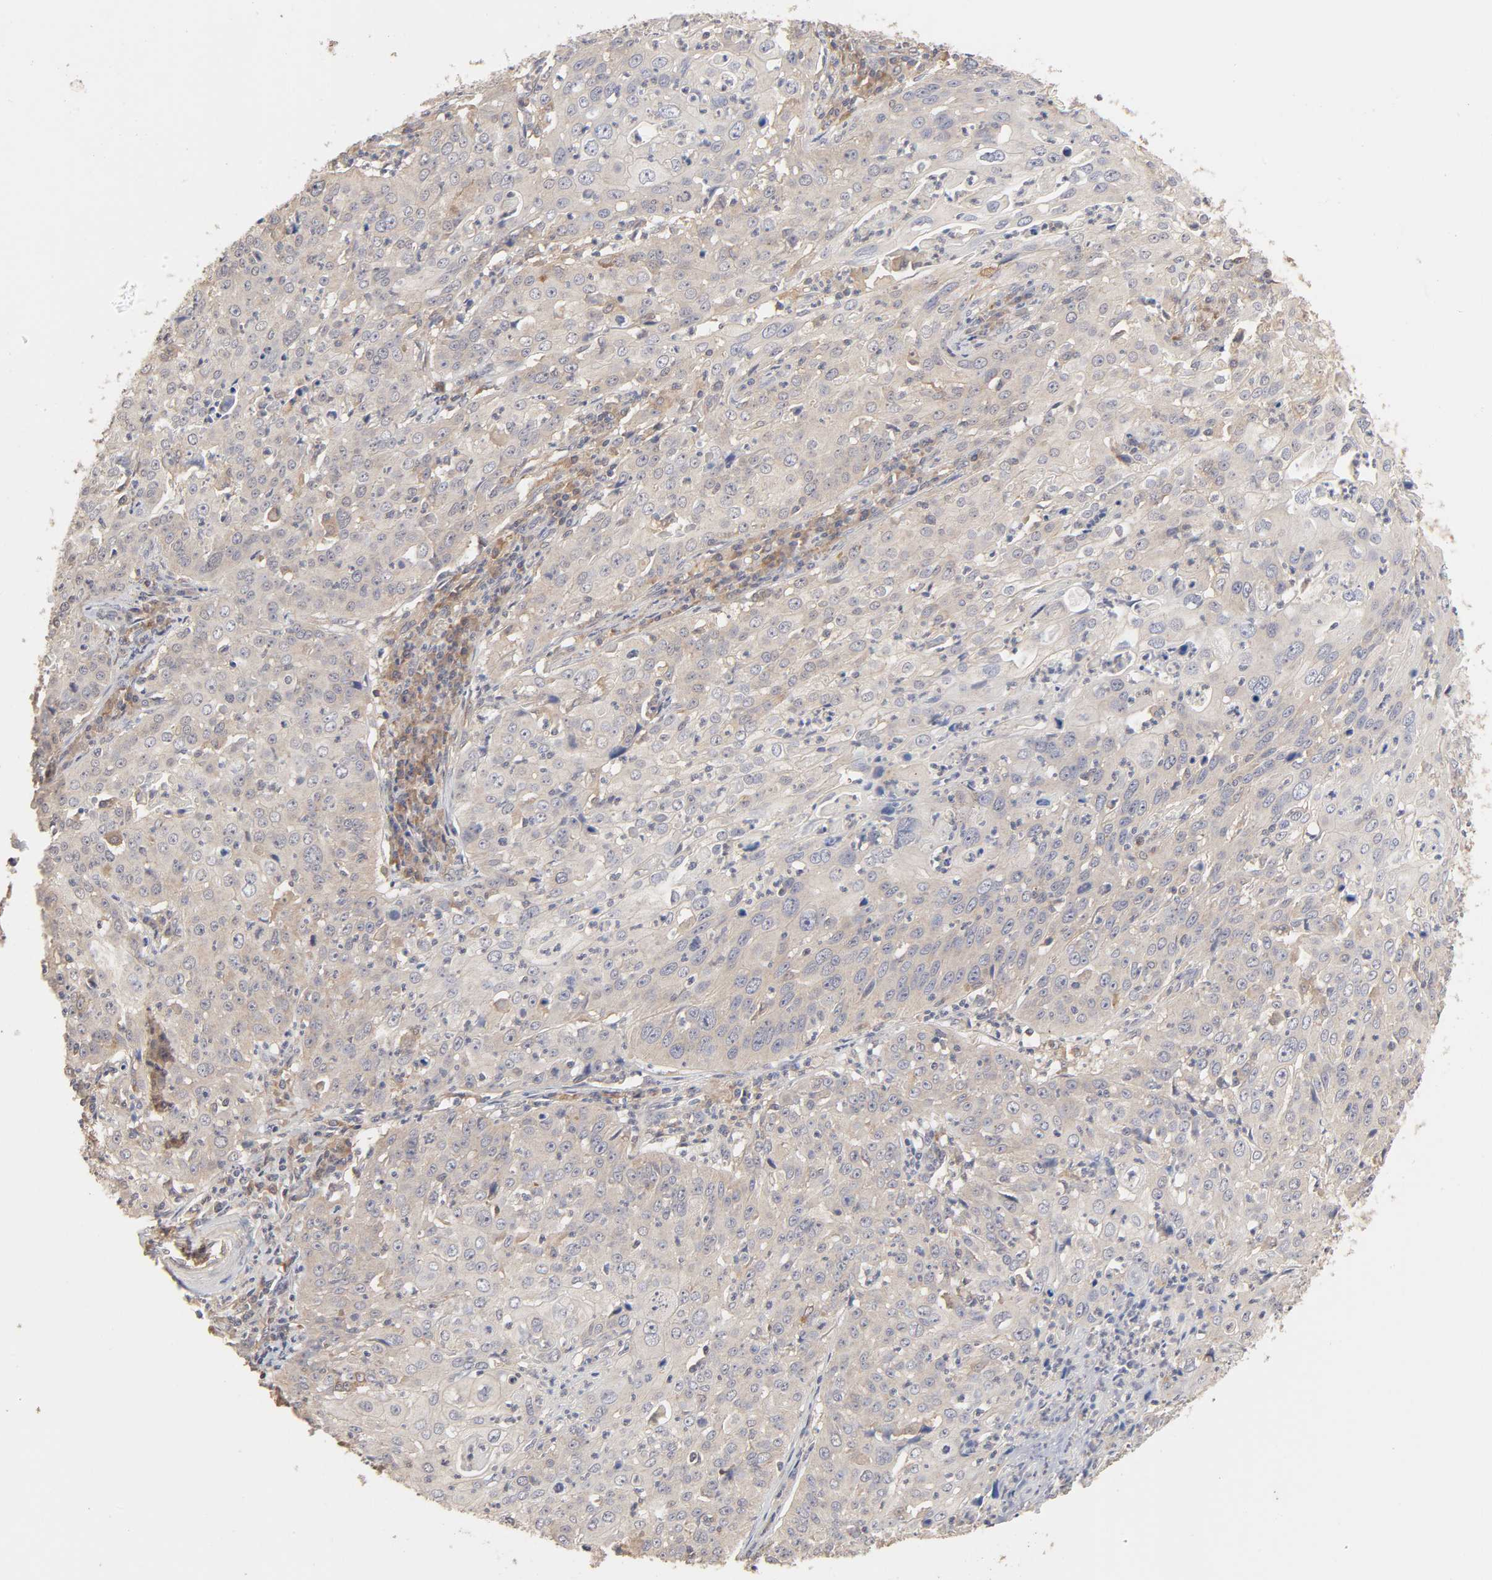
{"staining": {"intensity": "weak", "quantity": "25%-75%", "location": "cytoplasmic/membranous"}, "tissue": "cervical cancer", "cell_type": "Tumor cells", "image_type": "cancer", "snomed": [{"axis": "morphology", "description": "Squamous cell carcinoma, NOS"}, {"axis": "topography", "description": "Cervix"}], "caption": "A brown stain shows weak cytoplasmic/membranous expression of a protein in squamous cell carcinoma (cervical) tumor cells.", "gene": "AP1G2", "patient": {"sex": "female", "age": 39}}